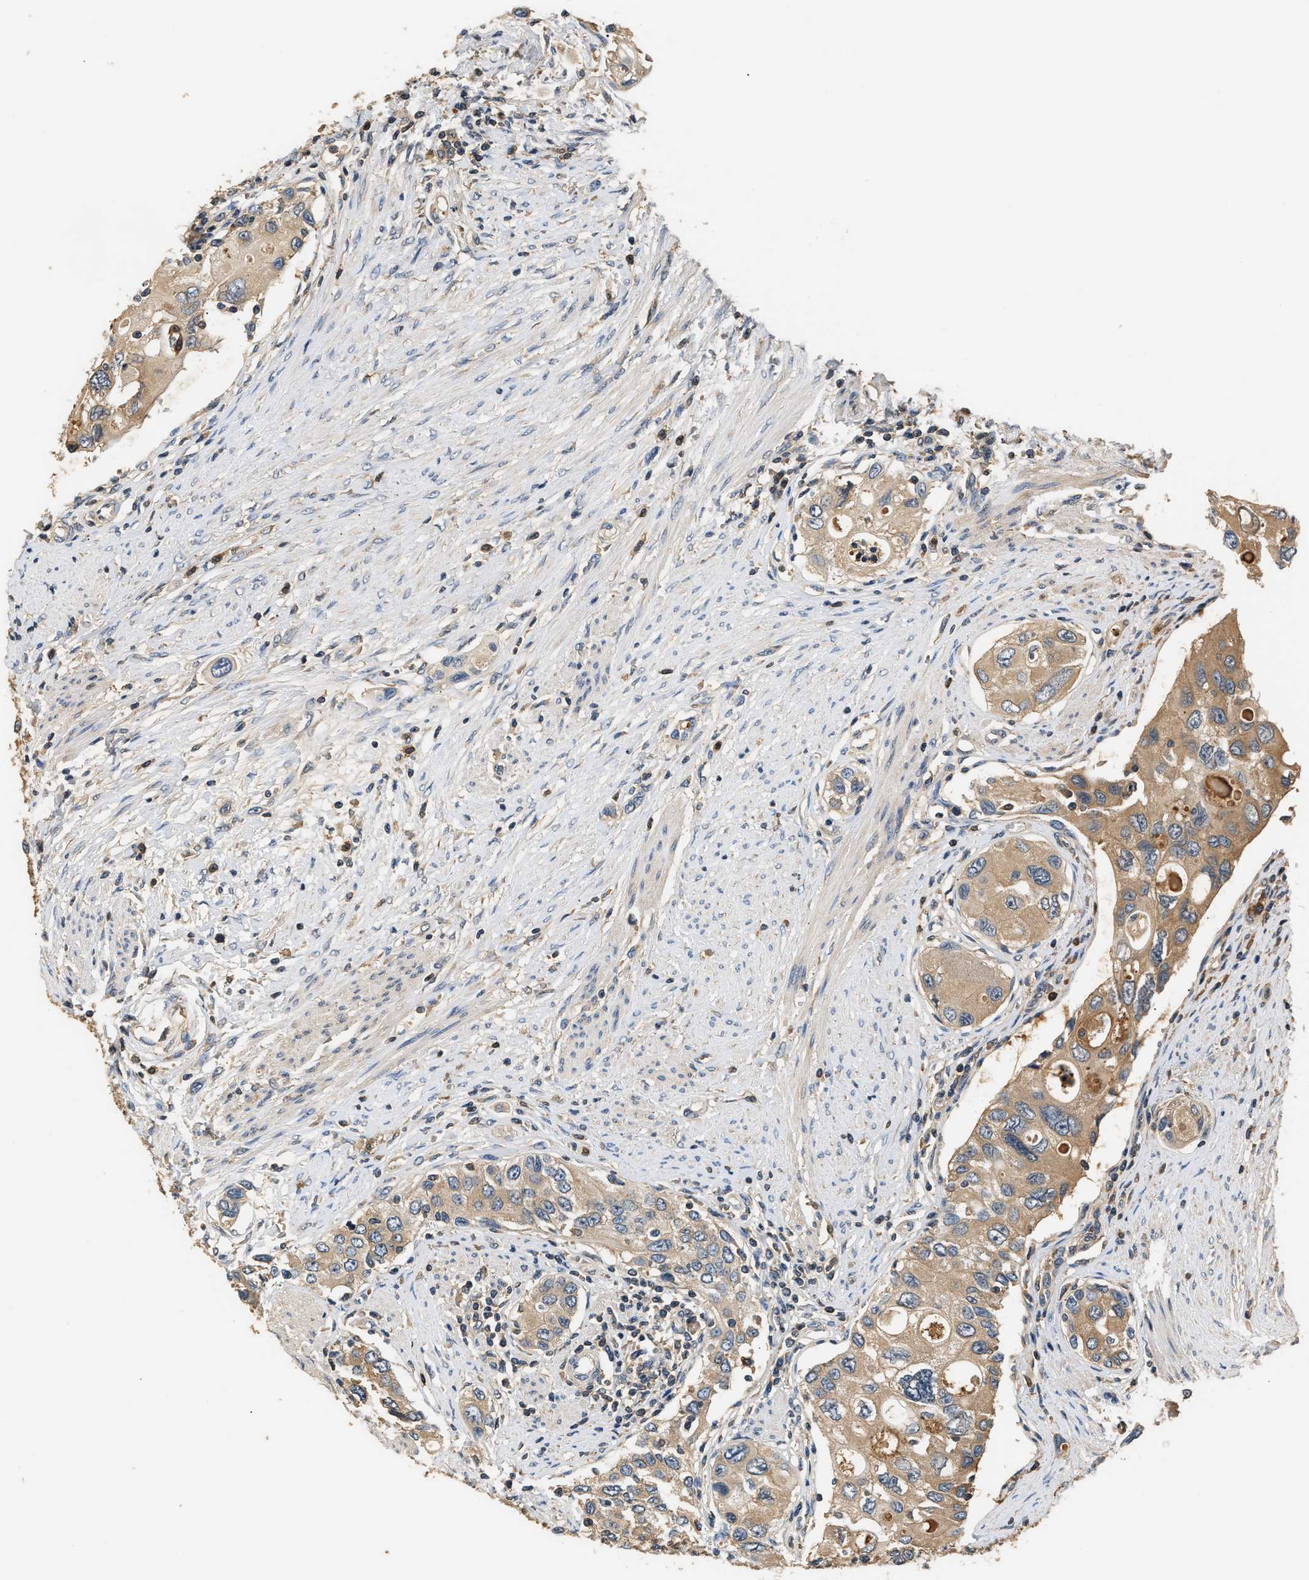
{"staining": {"intensity": "weak", "quantity": ">75%", "location": "cytoplasmic/membranous"}, "tissue": "urothelial cancer", "cell_type": "Tumor cells", "image_type": "cancer", "snomed": [{"axis": "morphology", "description": "Urothelial carcinoma, High grade"}, {"axis": "topography", "description": "Urinary bladder"}], "caption": "This image reveals urothelial carcinoma (high-grade) stained with immunohistochemistry to label a protein in brown. The cytoplasmic/membranous of tumor cells show weak positivity for the protein. Nuclei are counter-stained blue.", "gene": "GPI", "patient": {"sex": "female", "age": 56}}